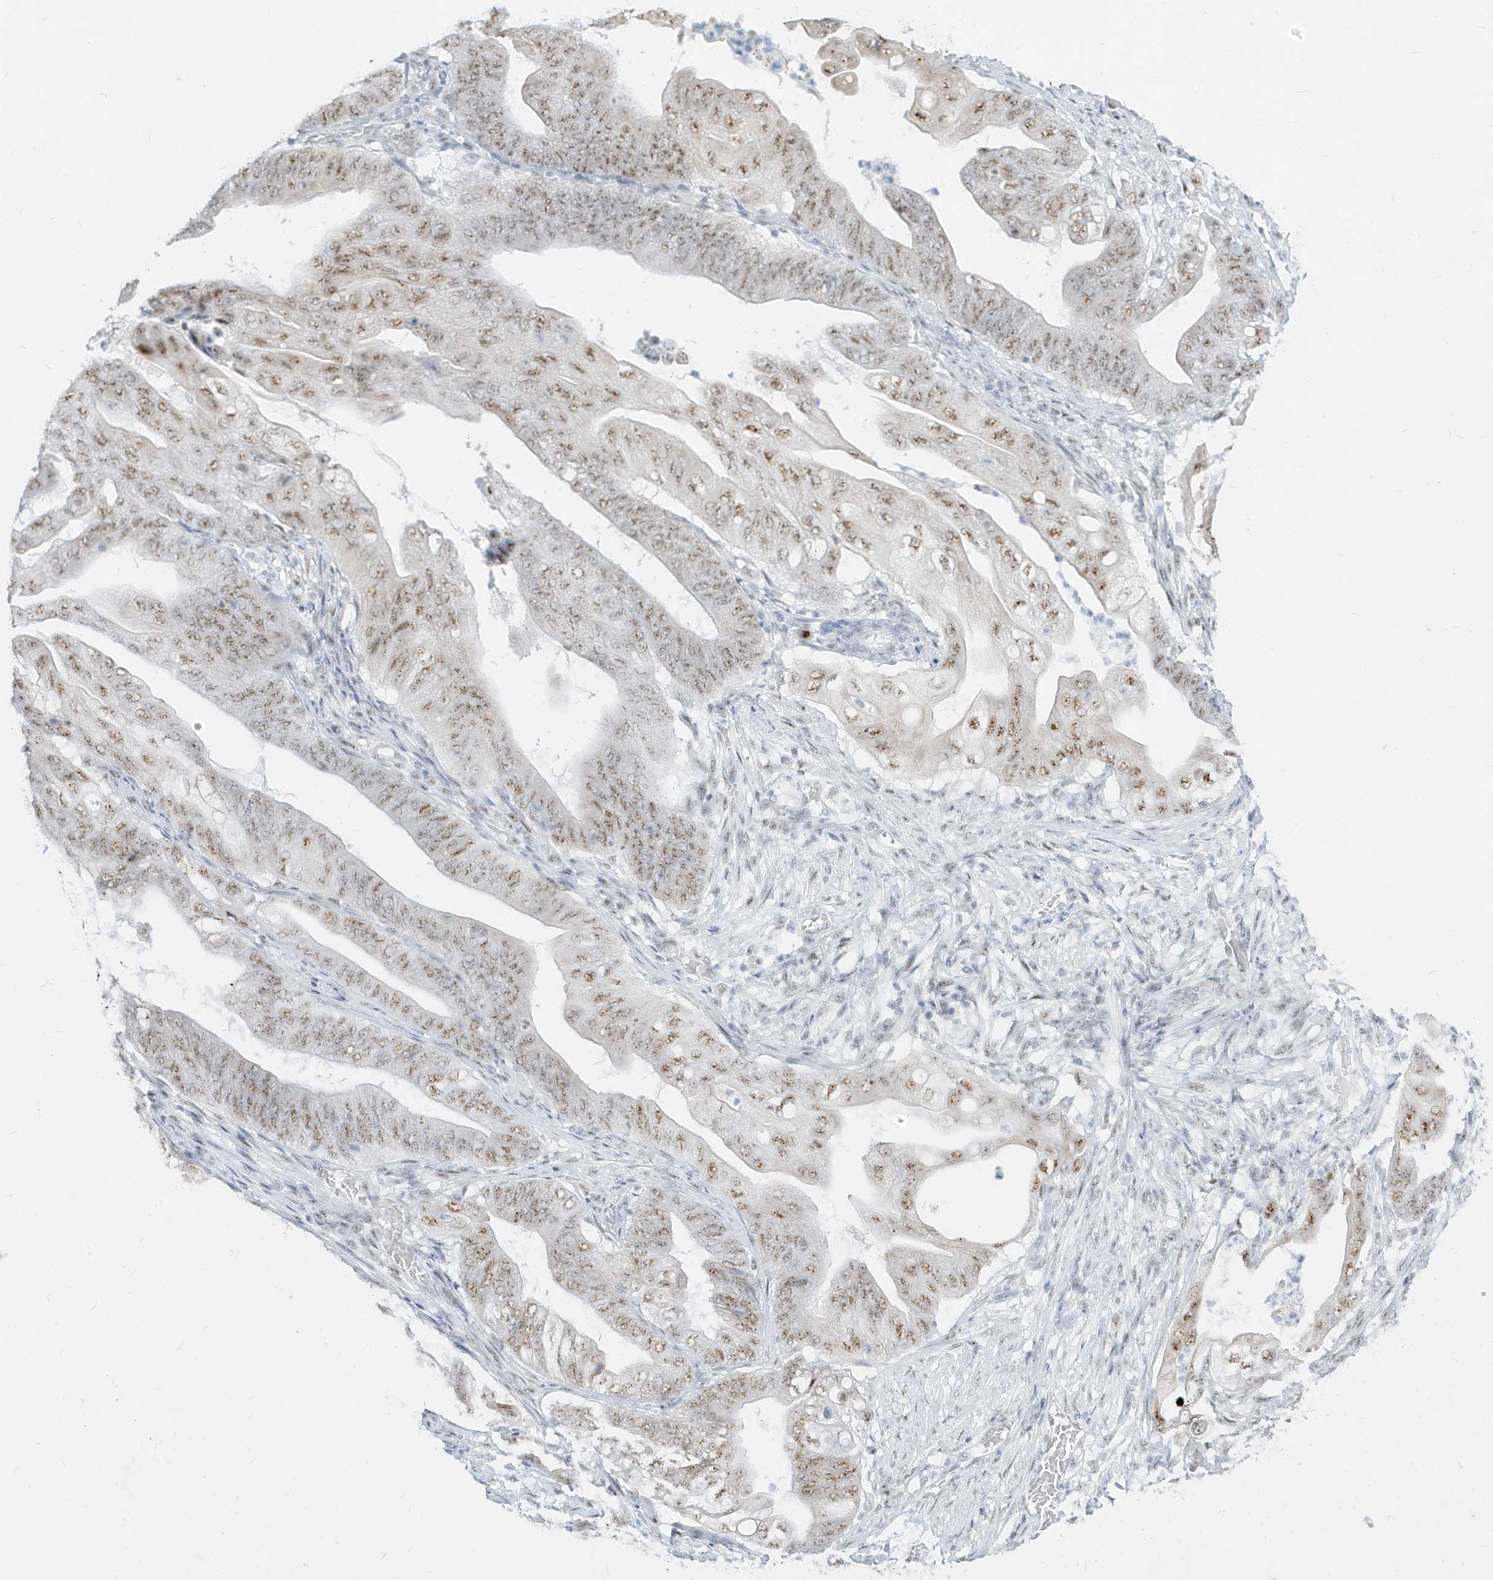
{"staining": {"intensity": "moderate", "quantity": ">75%", "location": "nuclear"}, "tissue": "stomach cancer", "cell_type": "Tumor cells", "image_type": "cancer", "snomed": [{"axis": "morphology", "description": "Adenocarcinoma, NOS"}, {"axis": "topography", "description": "Stomach"}], "caption": "The photomicrograph exhibits staining of adenocarcinoma (stomach), revealing moderate nuclear protein expression (brown color) within tumor cells. Using DAB (3,3'-diaminobenzidine) (brown) and hematoxylin (blue) stains, captured at high magnification using brightfield microscopy.", "gene": "PLEKHN1", "patient": {"sex": "female", "age": 73}}